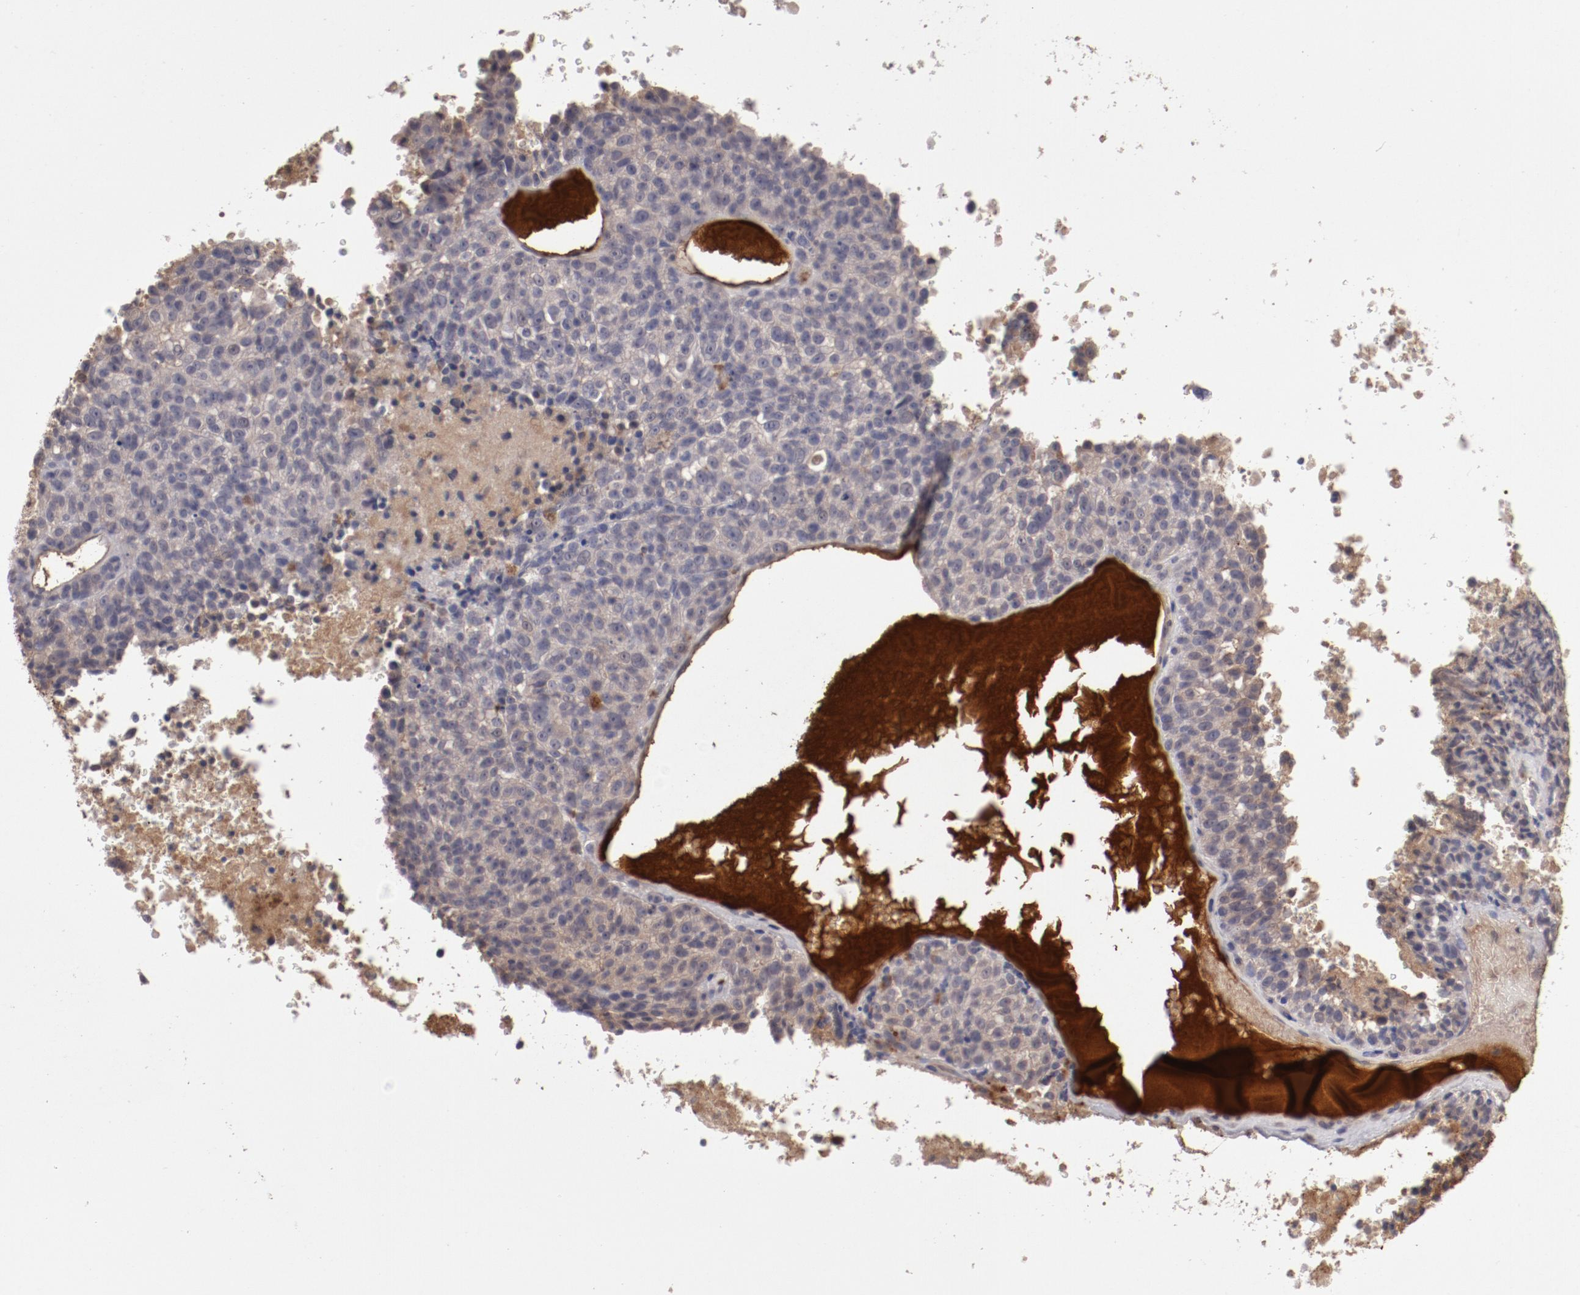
{"staining": {"intensity": "weak", "quantity": "25%-75%", "location": "cytoplasmic/membranous"}, "tissue": "melanoma", "cell_type": "Tumor cells", "image_type": "cancer", "snomed": [{"axis": "morphology", "description": "Malignant melanoma, Metastatic site"}, {"axis": "topography", "description": "Cerebral cortex"}], "caption": "An image of melanoma stained for a protein shows weak cytoplasmic/membranous brown staining in tumor cells.", "gene": "CP", "patient": {"sex": "female", "age": 52}}